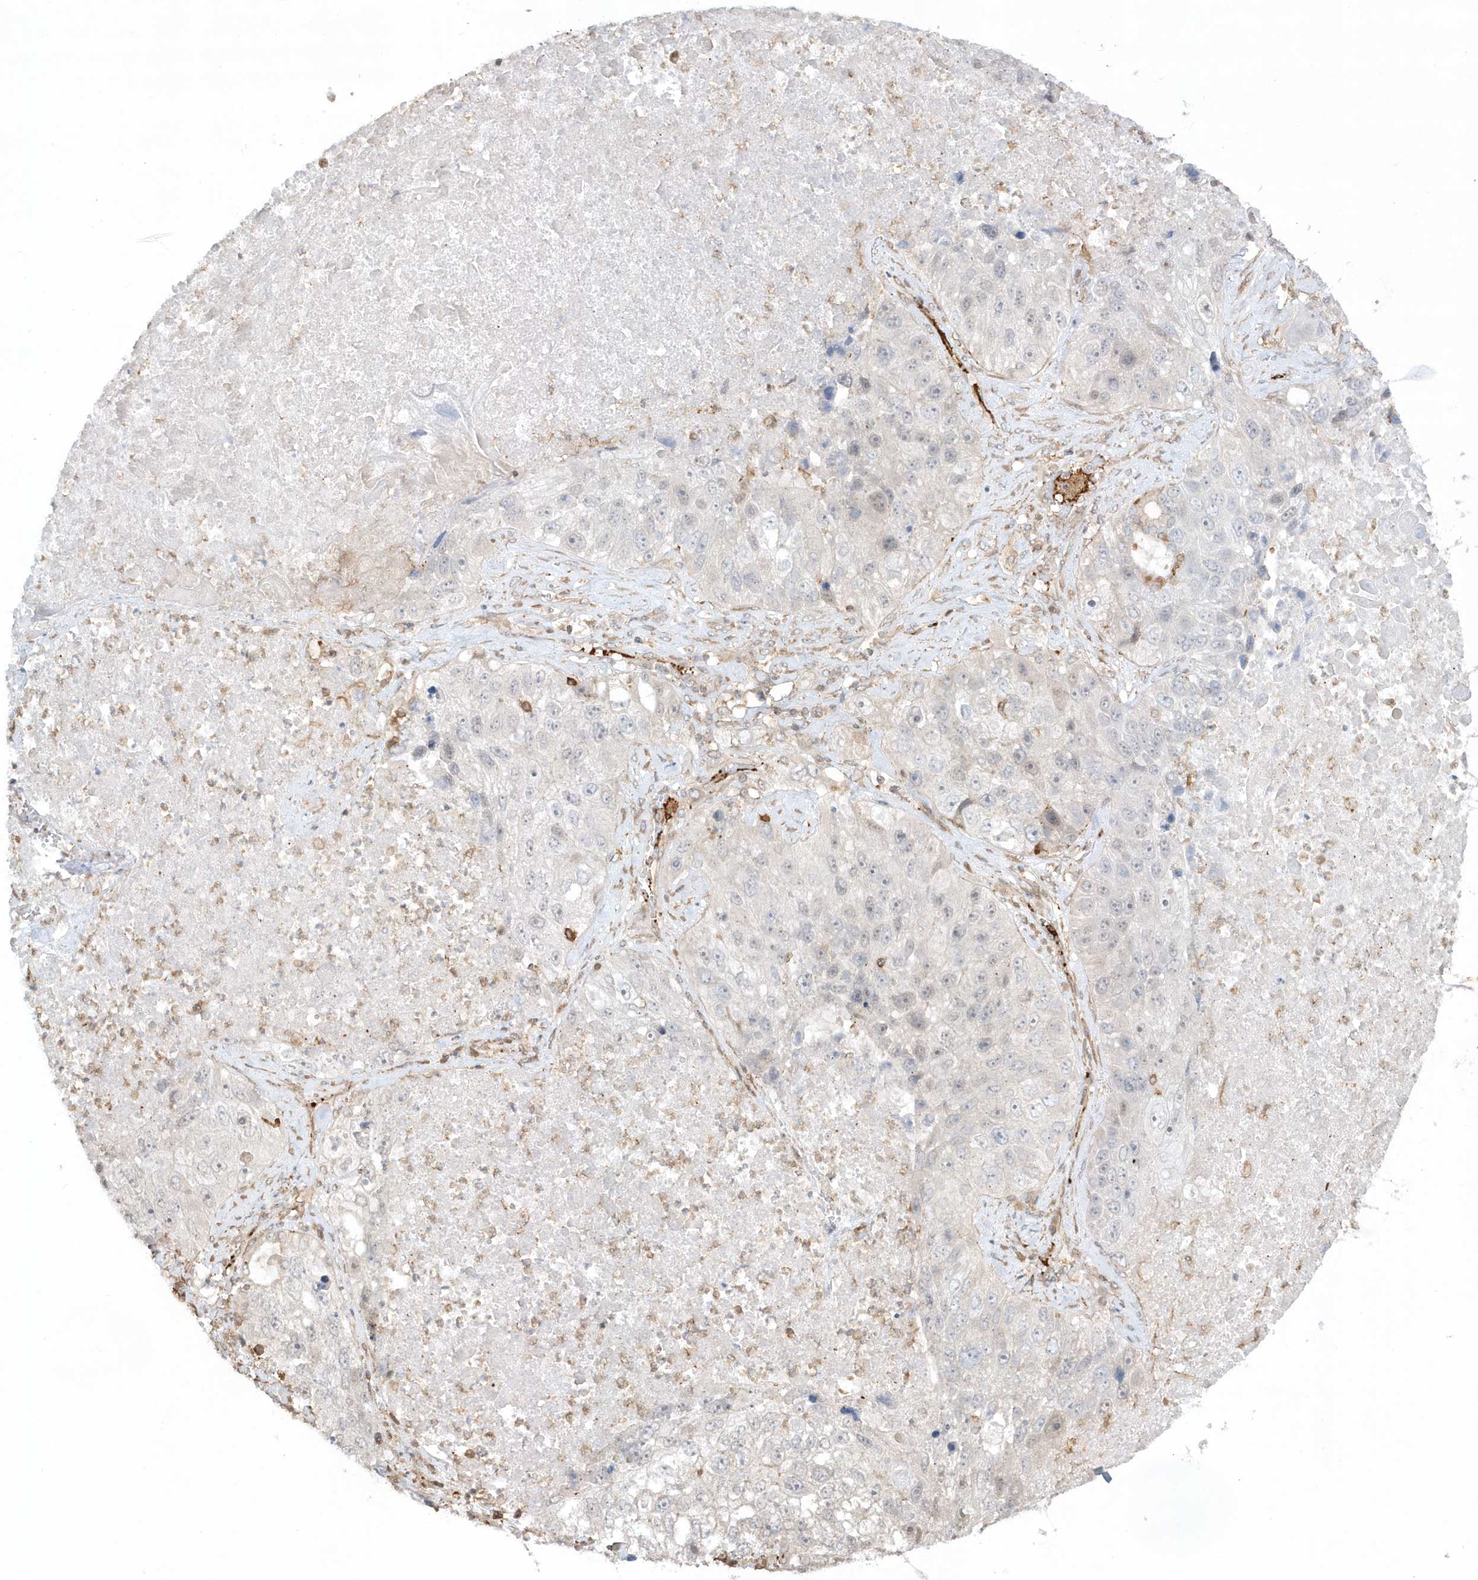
{"staining": {"intensity": "negative", "quantity": "none", "location": "none"}, "tissue": "lung cancer", "cell_type": "Tumor cells", "image_type": "cancer", "snomed": [{"axis": "morphology", "description": "Squamous cell carcinoma, NOS"}, {"axis": "topography", "description": "Lung"}], "caption": "This is an immunohistochemistry (IHC) photomicrograph of squamous cell carcinoma (lung). There is no expression in tumor cells.", "gene": "BSN", "patient": {"sex": "male", "age": 61}}